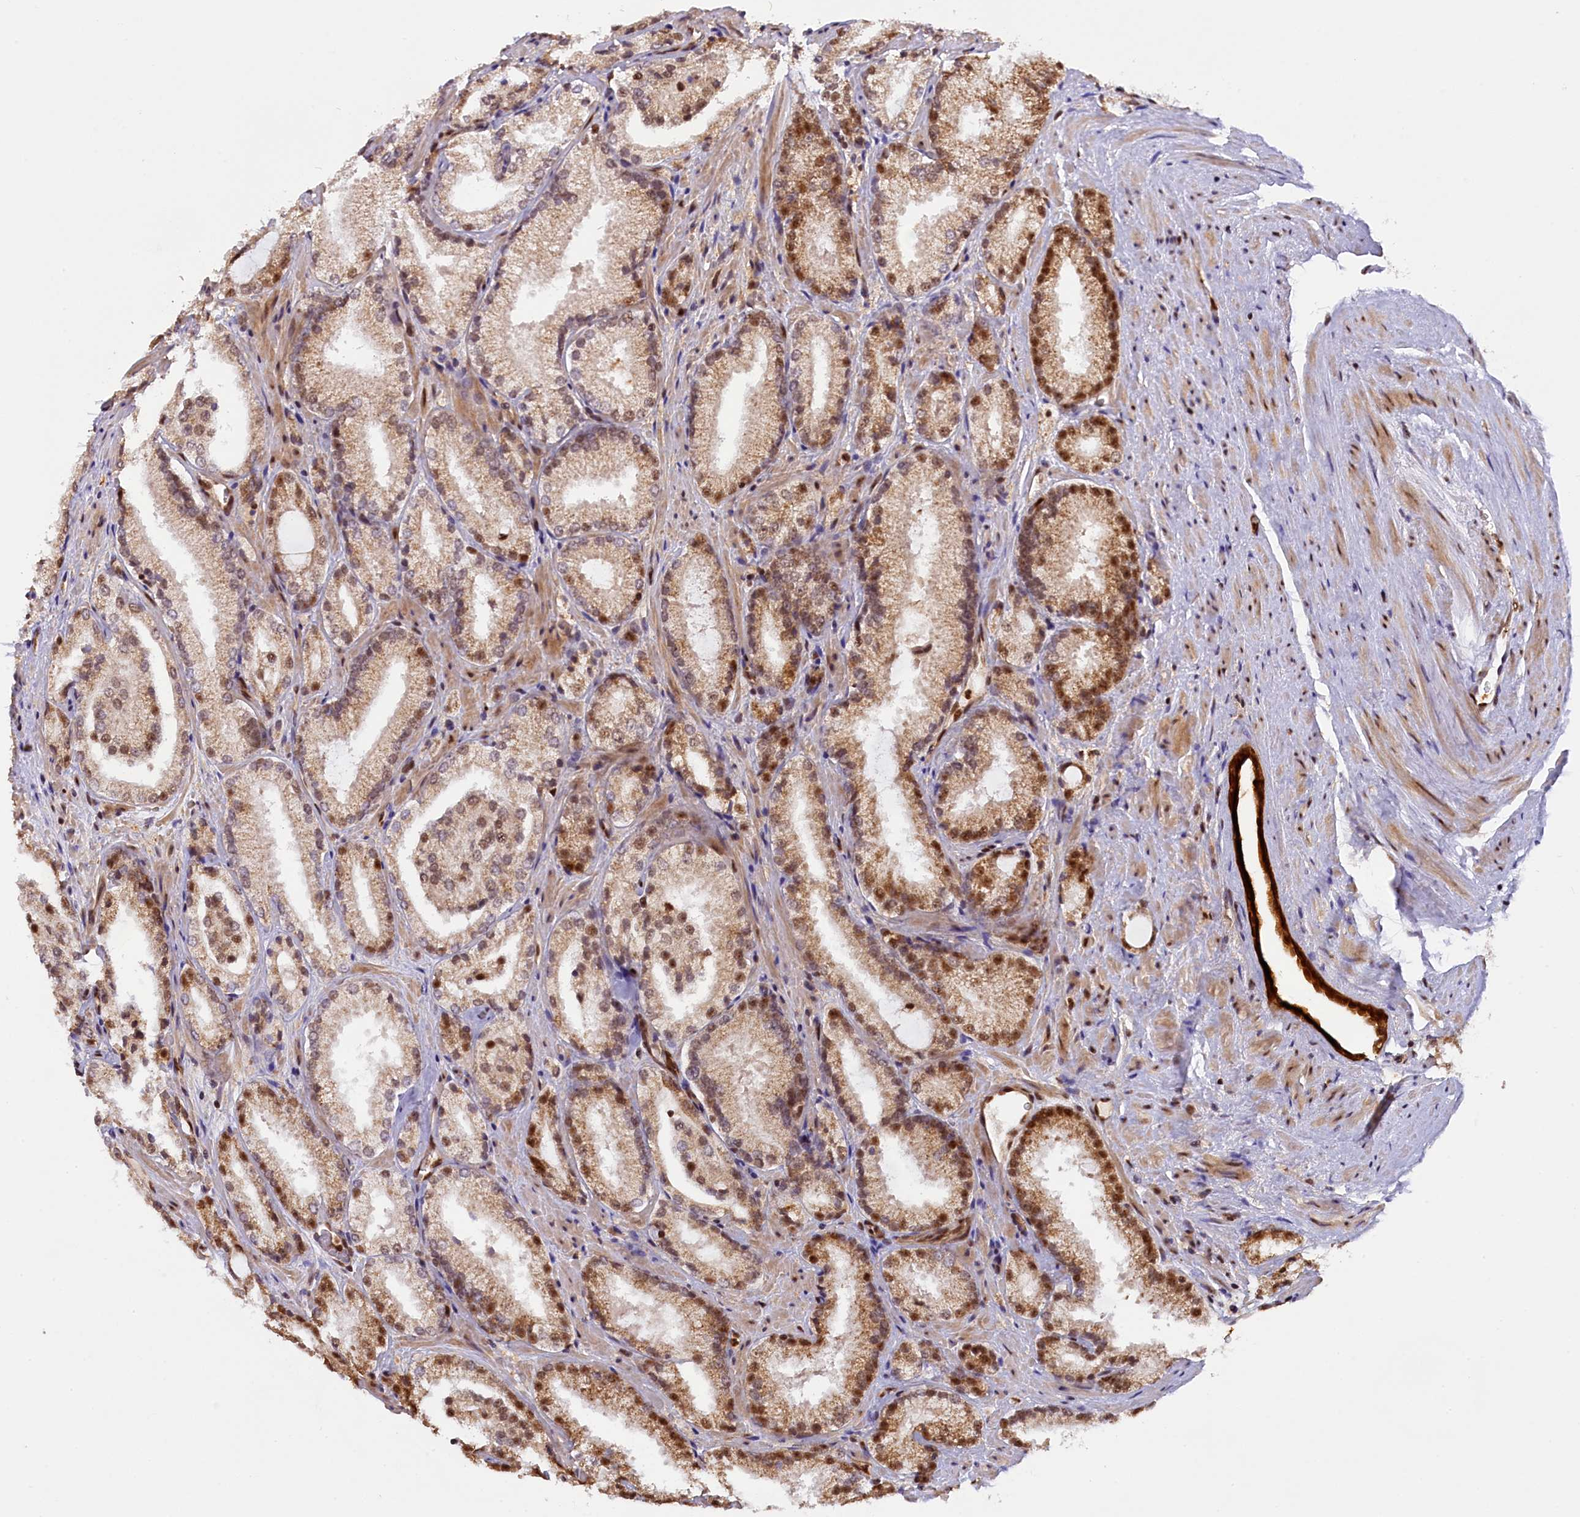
{"staining": {"intensity": "moderate", "quantity": ">75%", "location": "cytoplasmic/membranous,nuclear"}, "tissue": "prostate cancer", "cell_type": "Tumor cells", "image_type": "cancer", "snomed": [{"axis": "morphology", "description": "Adenocarcinoma, High grade"}, {"axis": "topography", "description": "Prostate"}], "caption": "Protein expression analysis of human prostate cancer (adenocarcinoma (high-grade)) reveals moderate cytoplasmic/membranous and nuclear expression in about >75% of tumor cells.", "gene": "CARD8", "patient": {"sex": "male", "age": 73}}